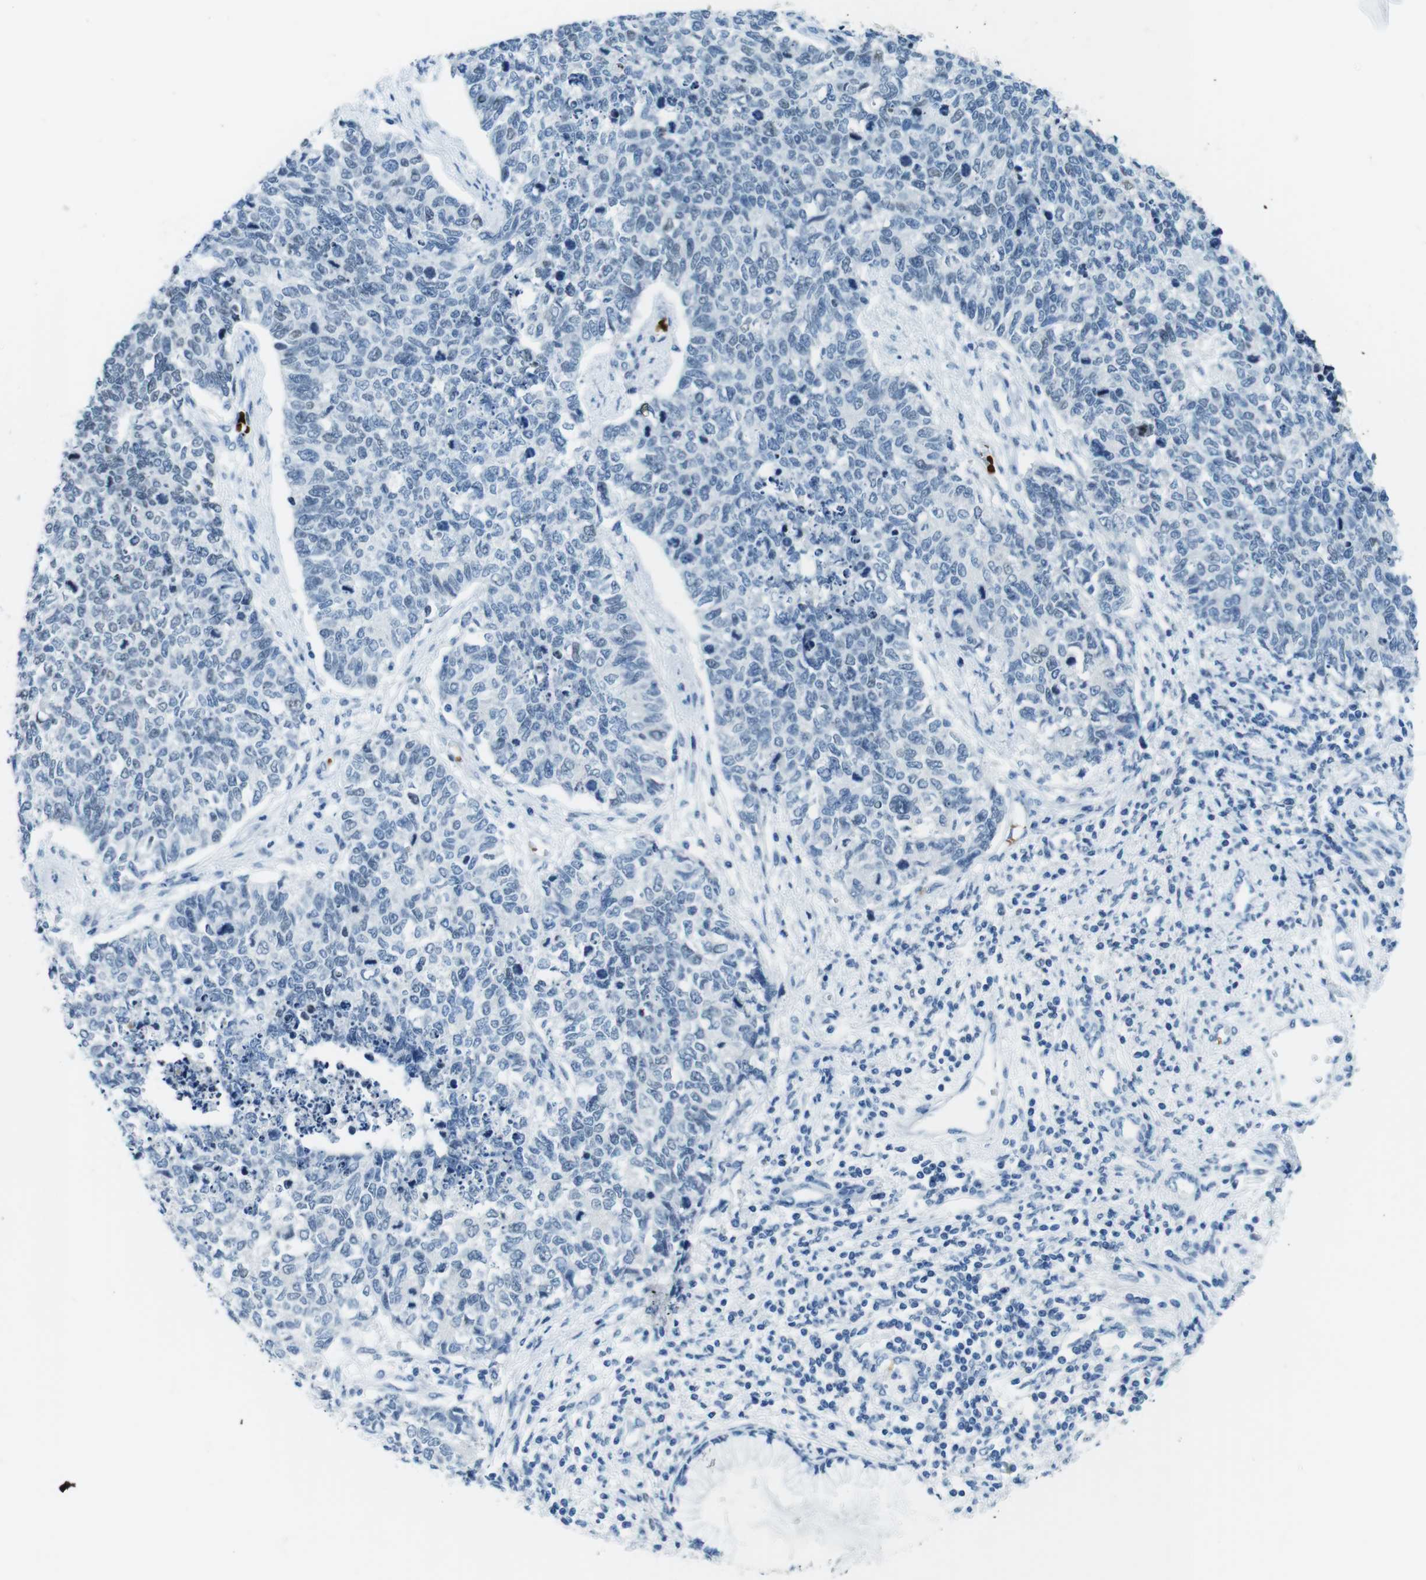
{"staining": {"intensity": "negative", "quantity": "none", "location": "none"}, "tissue": "cervical cancer", "cell_type": "Tumor cells", "image_type": "cancer", "snomed": [{"axis": "morphology", "description": "Squamous cell carcinoma, NOS"}, {"axis": "topography", "description": "Cervix"}], "caption": "The photomicrograph shows no significant staining in tumor cells of cervical cancer.", "gene": "TFAP2C", "patient": {"sex": "female", "age": 63}}